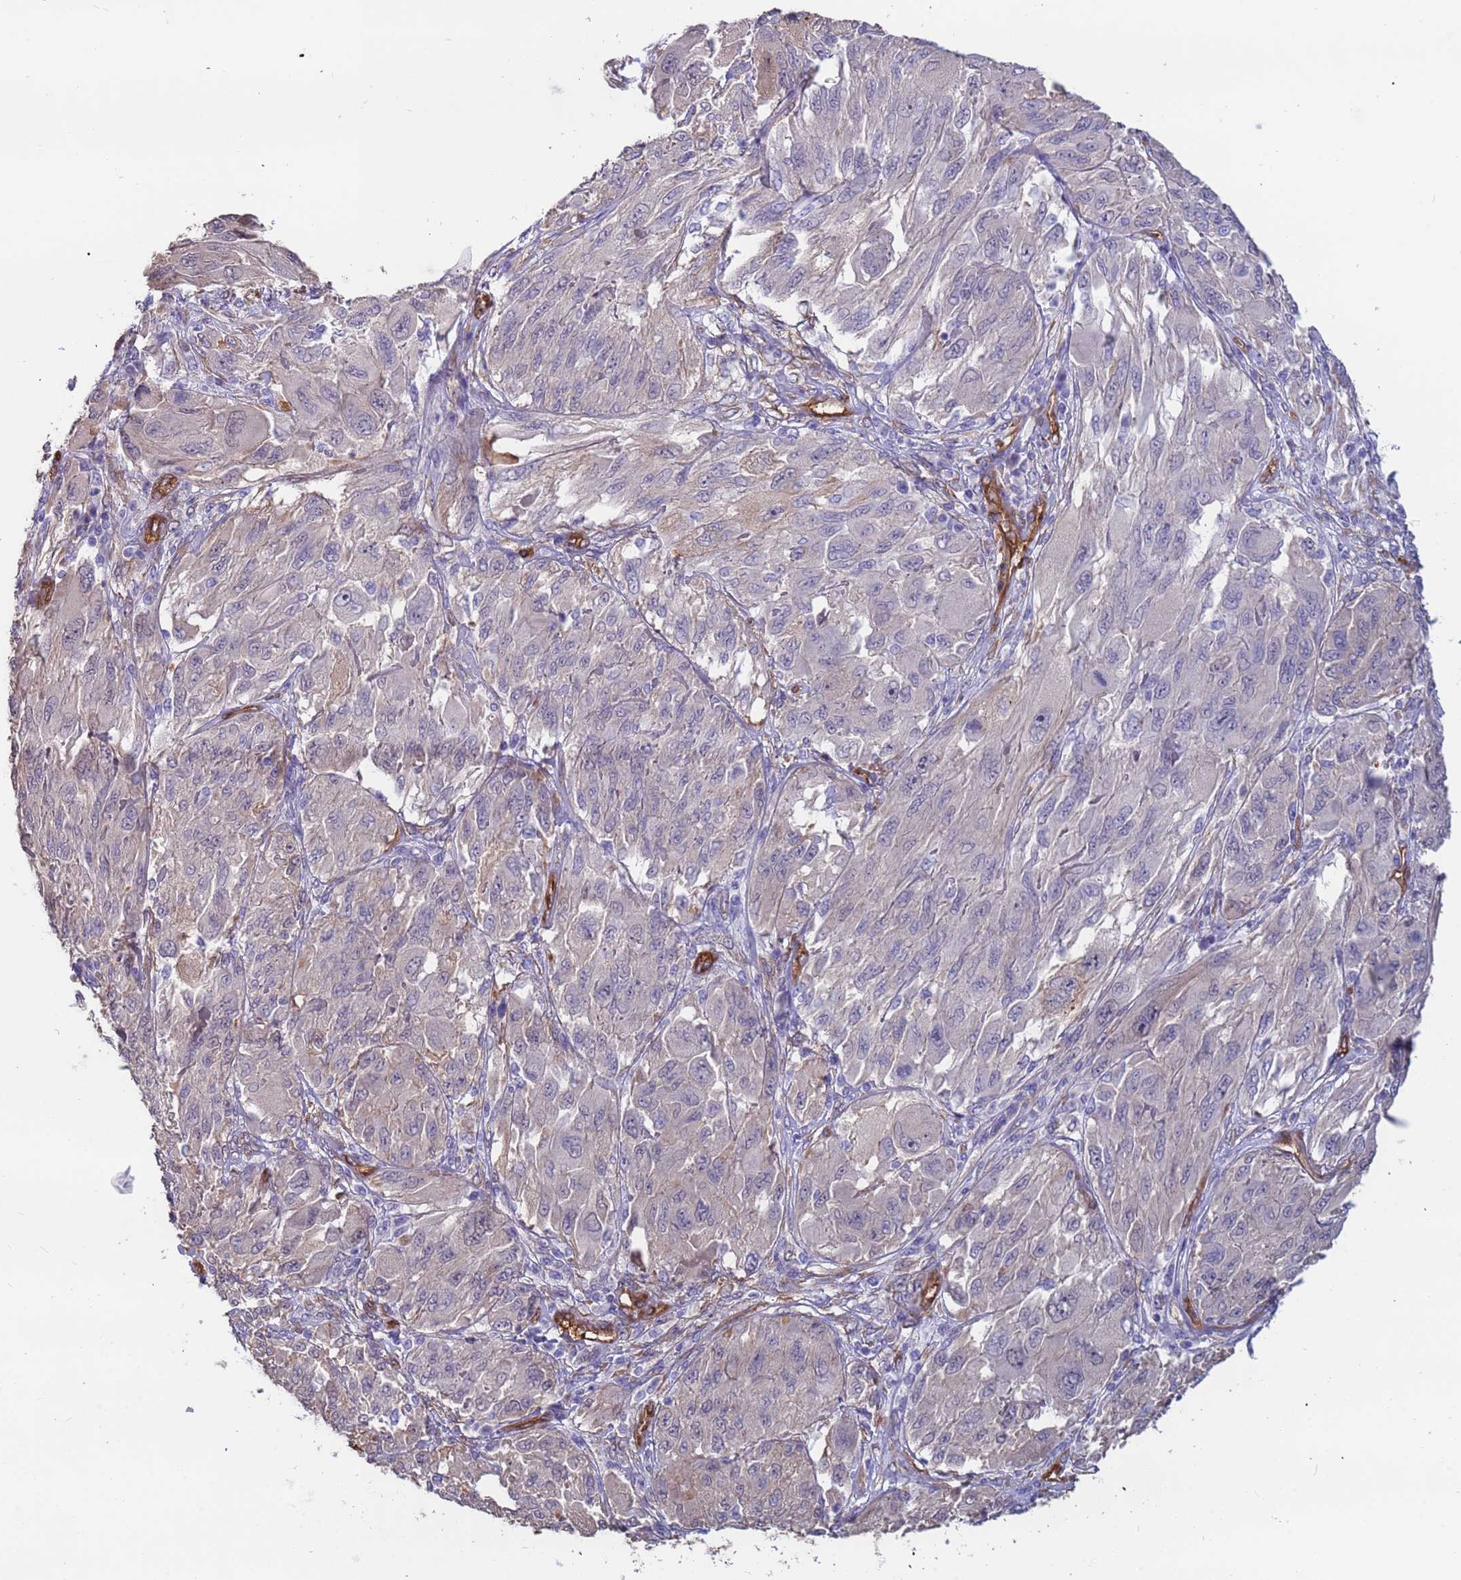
{"staining": {"intensity": "negative", "quantity": "none", "location": "none"}, "tissue": "melanoma", "cell_type": "Tumor cells", "image_type": "cancer", "snomed": [{"axis": "morphology", "description": "Malignant melanoma, NOS"}, {"axis": "topography", "description": "Skin"}], "caption": "A histopathology image of human malignant melanoma is negative for staining in tumor cells.", "gene": "EHD2", "patient": {"sex": "female", "age": 91}}